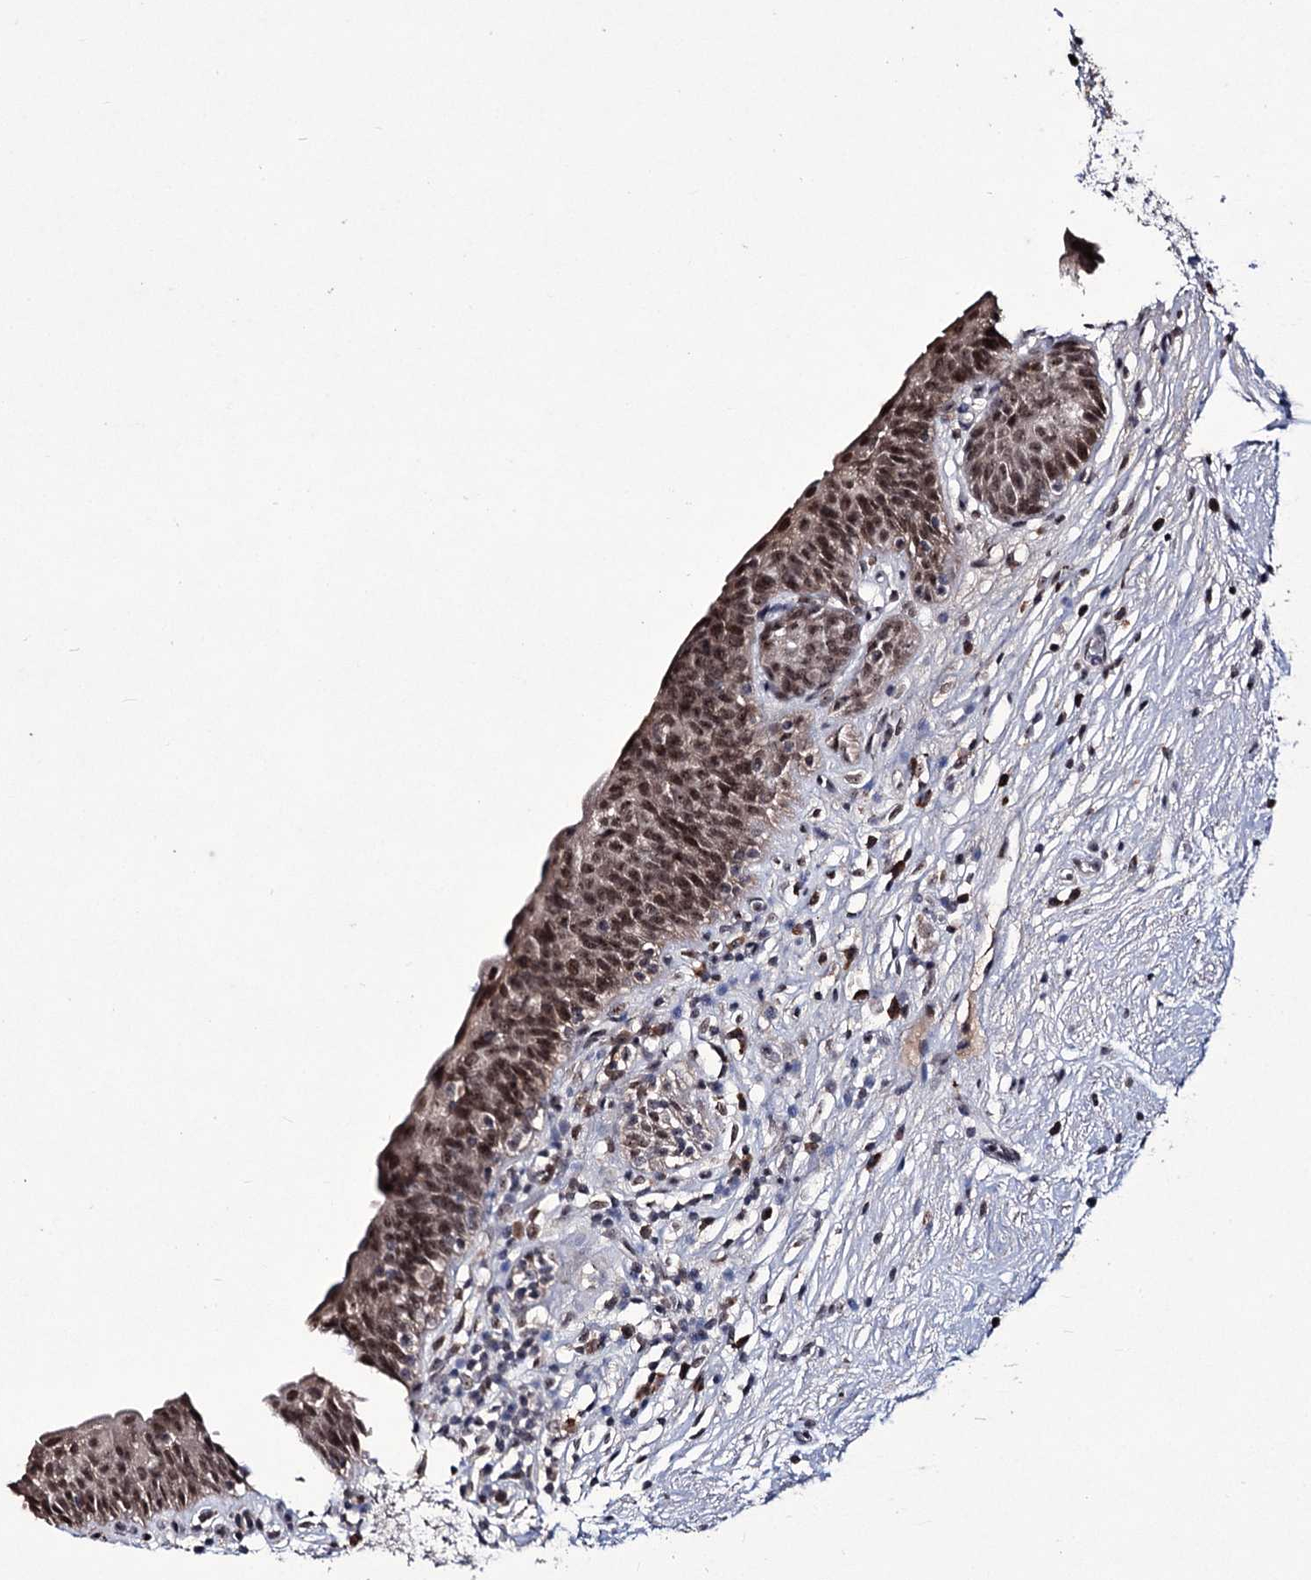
{"staining": {"intensity": "moderate", "quantity": ">75%", "location": "nuclear"}, "tissue": "urinary bladder", "cell_type": "Urothelial cells", "image_type": "normal", "snomed": [{"axis": "morphology", "description": "Normal tissue, NOS"}, {"axis": "topography", "description": "Urinary bladder"}], "caption": "The photomicrograph displays a brown stain indicating the presence of a protein in the nuclear of urothelial cells in urinary bladder. Immunohistochemistry (ihc) stains the protein in brown and the nuclei are stained blue.", "gene": "VGLL4", "patient": {"sex": "male", "age": 83}}